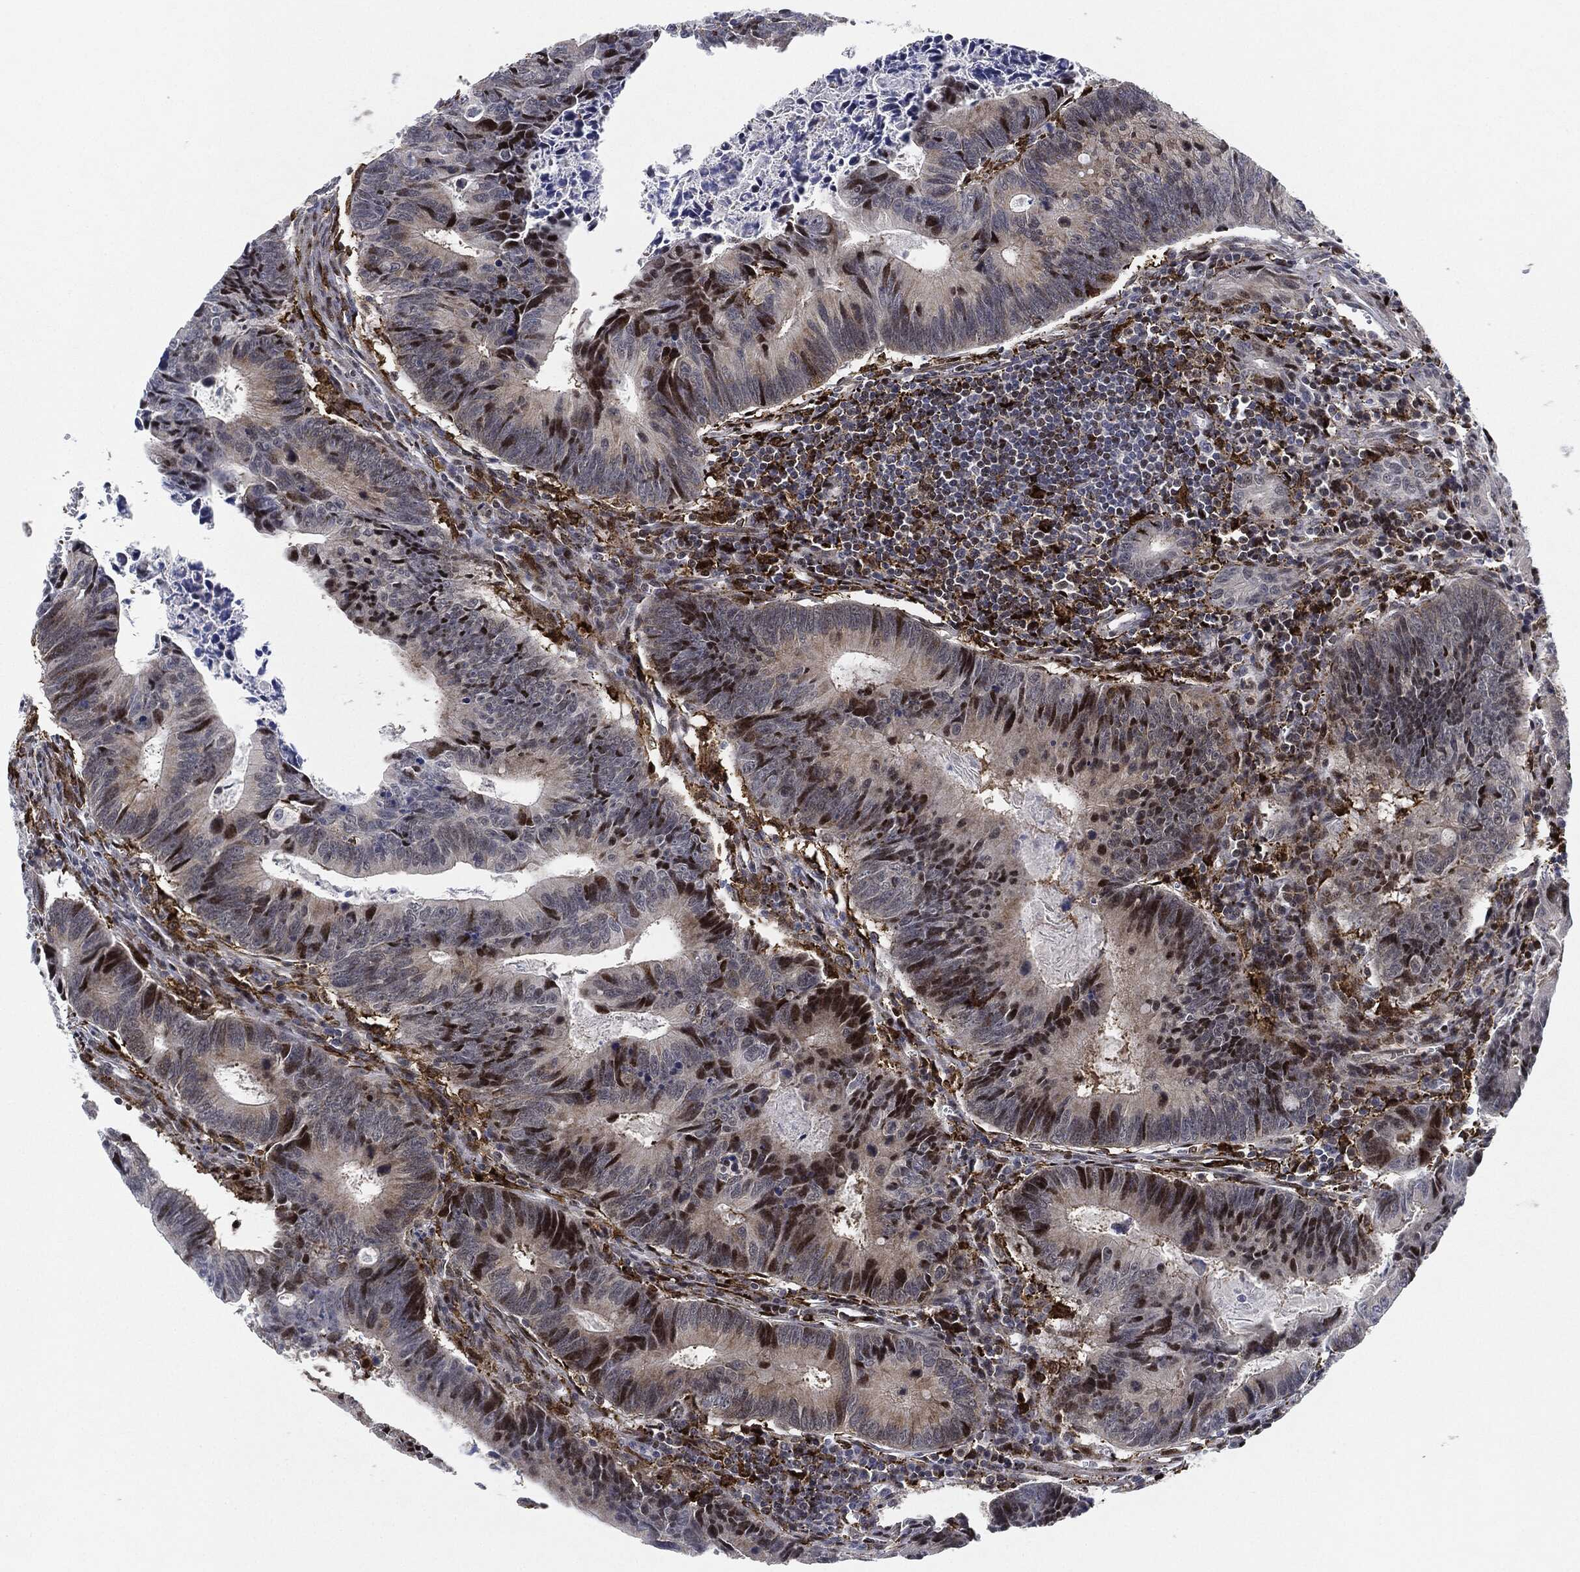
{"staining": {"intensity": "strong", "quantity": "25%-75%", "location": "nuclear"}, "tissue": "colorectal cancer", "cell_type": "Tumor cells", "image_type": "cancer", "snomed": [{"axis": "morphology", "description": "Adenocarcinoma, NOS"}, {"axis": "topography", "description": "Colon"}], "caption": "Colorectal adenocarcinoma was stained to show a protein in brown. There is high levels of strong nuclear staining in approximately 25%-75% of tumor cells.", "gene": "NANOS3", "patient": {"sex": "female", "age": 87}}